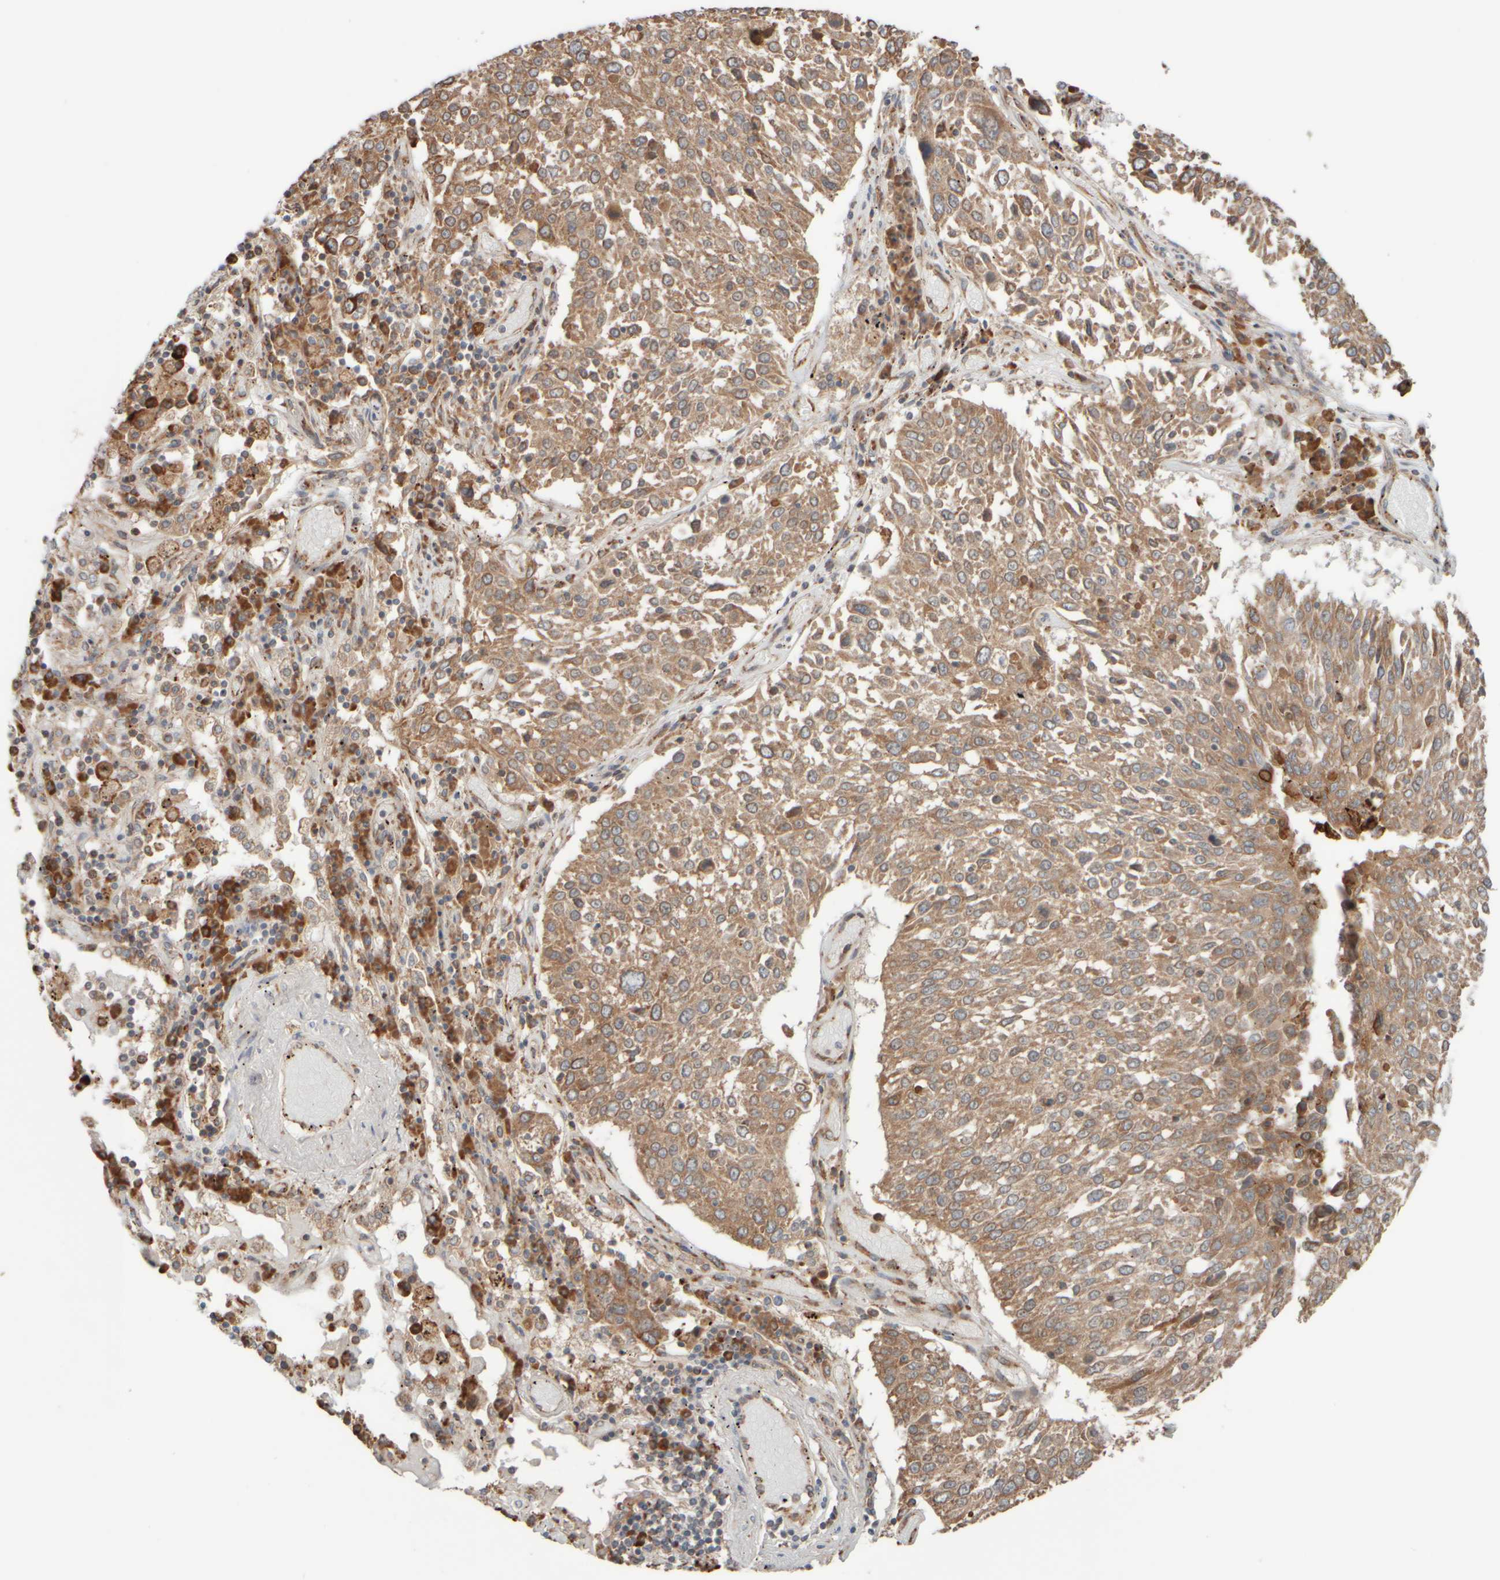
{"staining": {"intensity": "moderate", "quantity": ">75%", "location": "cytoplasmic/membranous"}, "tissue": "lung cancer", "cell_type": "Tumor cells", "image_type": "cancer", "snomed": [{"axis": "morphology", "description": "Squamous cell carcinoma, NOS"}, {"axis": "topography", "description": "Lung"}], "caption": "About >75% of tumor cells in lung cancer demonstrate moderate cytoplasmic/membranous protein staining as visualized by brown immunohistochemical staining.", "gene": "EIF2B3", "patient": {"sex": "male", "age": 65}}